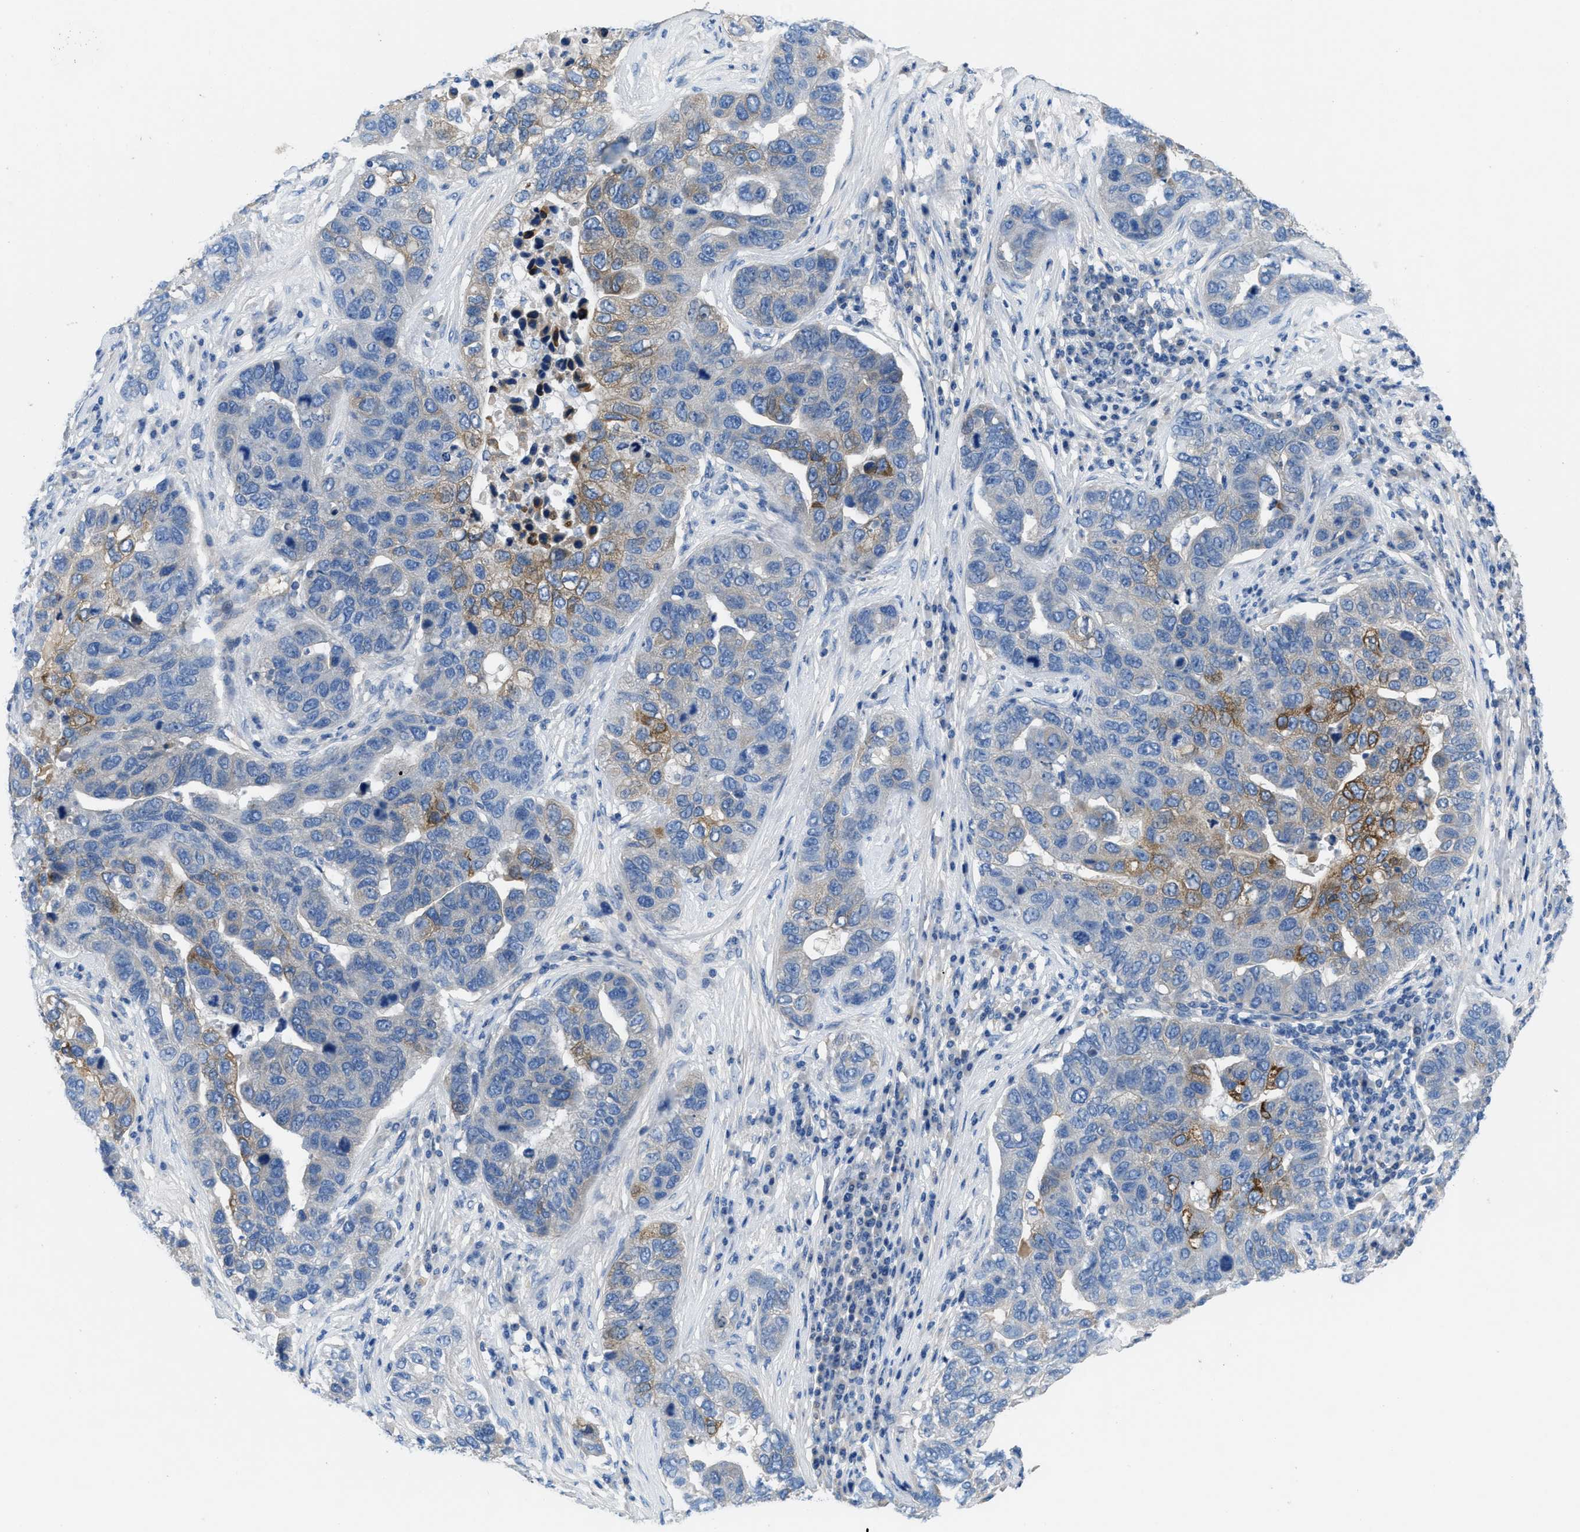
{"staining": {"intensity": "moderate", "quantity": "25%-75%", "location": "cytoplasmic/membranous"}, "tissue": "pancreatic cancer", "cell_type": "Tumor cells", "image_type": "cancer", "snomed": [{"axis": "morphology", "description": "Adenocarcinoma, NOS"}, {"axis": "topography", "description": "Pancreas"}], "caption": "Moderate cytoplasmic/membranous positivity is appreciated in approximately 25%-75% of tumor cells in pancreatic adenocarcinoma.", "gene": "PGR", "patient": {"sex": "female", "age": 61}}